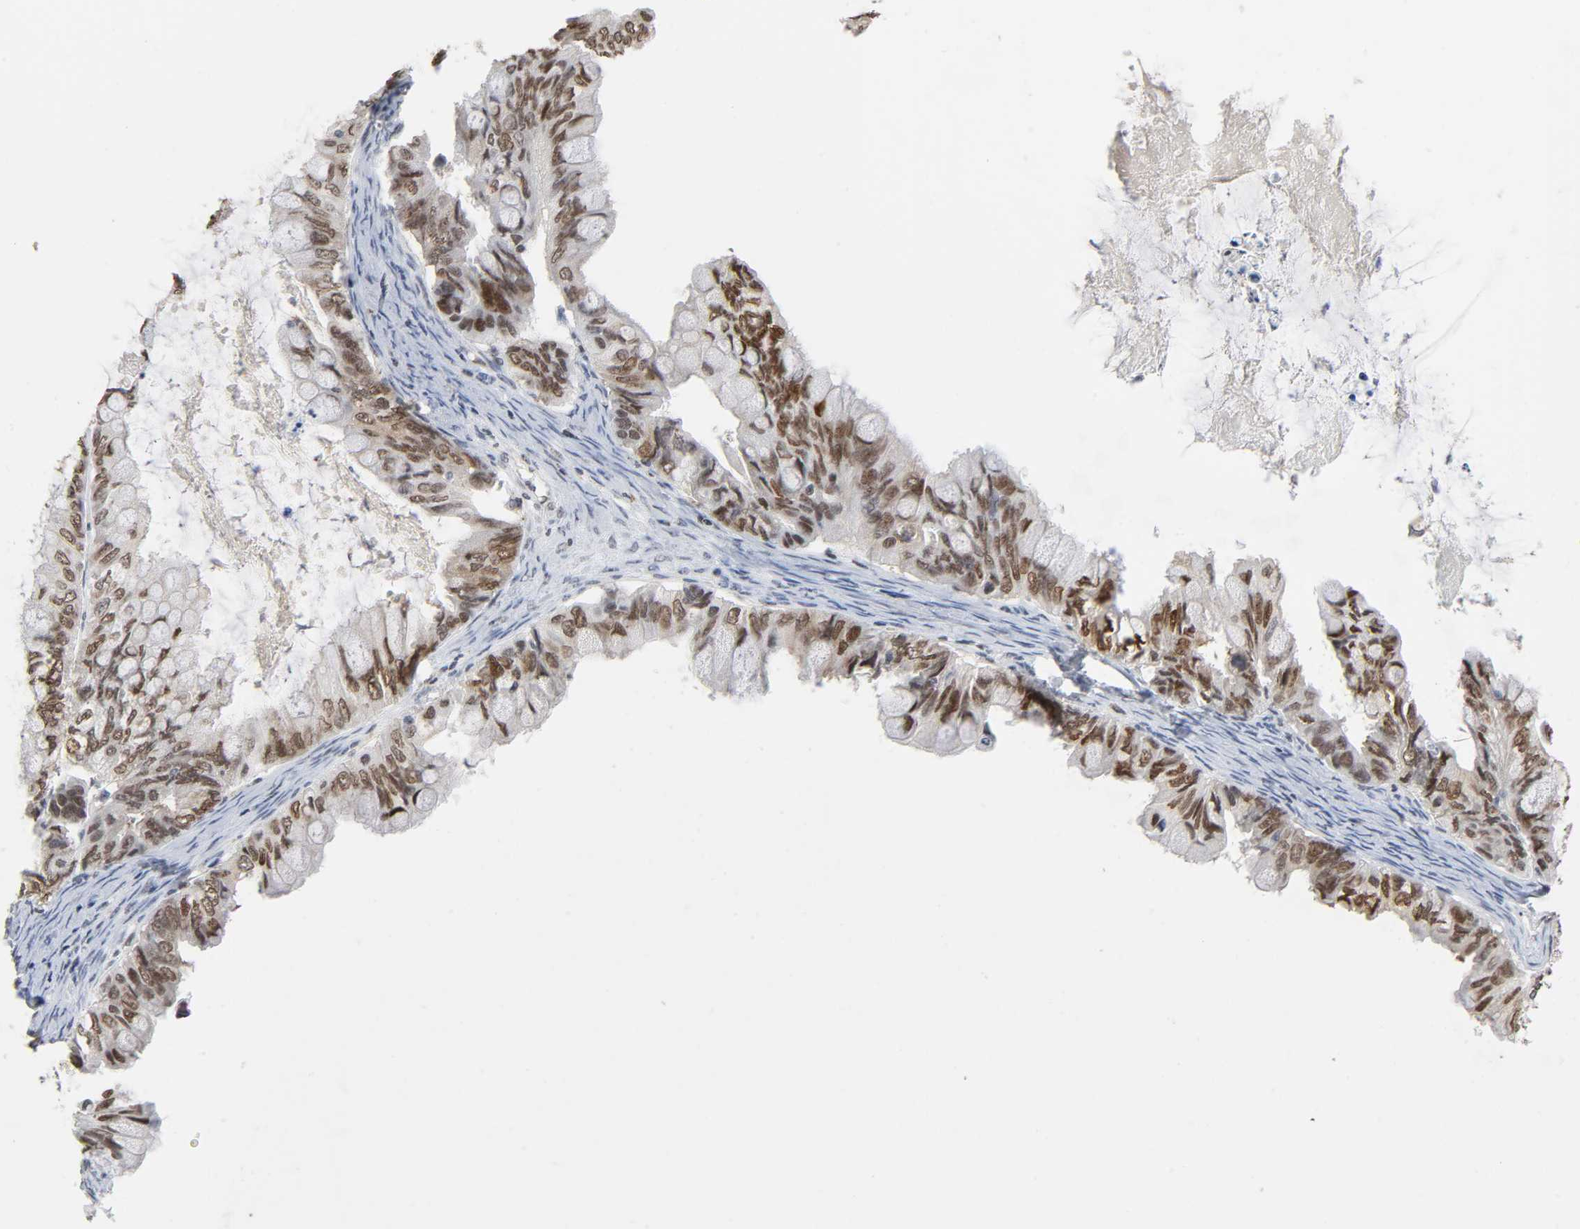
{"staining": {"intensity": "strong", "quantity": ">75%", "location": "nuclear"}, "tissue": "ovarian cancer", "cell_type": "Tumor cells", "image_type": "cancer", "snomed": [{"axis": "morphology", "description": "Cystadenocarcinoma, mucinous, NOS"}, {"axis": "topography", "description": "Ovary"}], "caption": "This is a micrograph of immunohistochemistry (IHC) staining of ovarian cancer, which shows strong staining in the nuclear of tumor cells.", "gene": "SUMO1", "patient": {"sex": "female", "age": 80}}